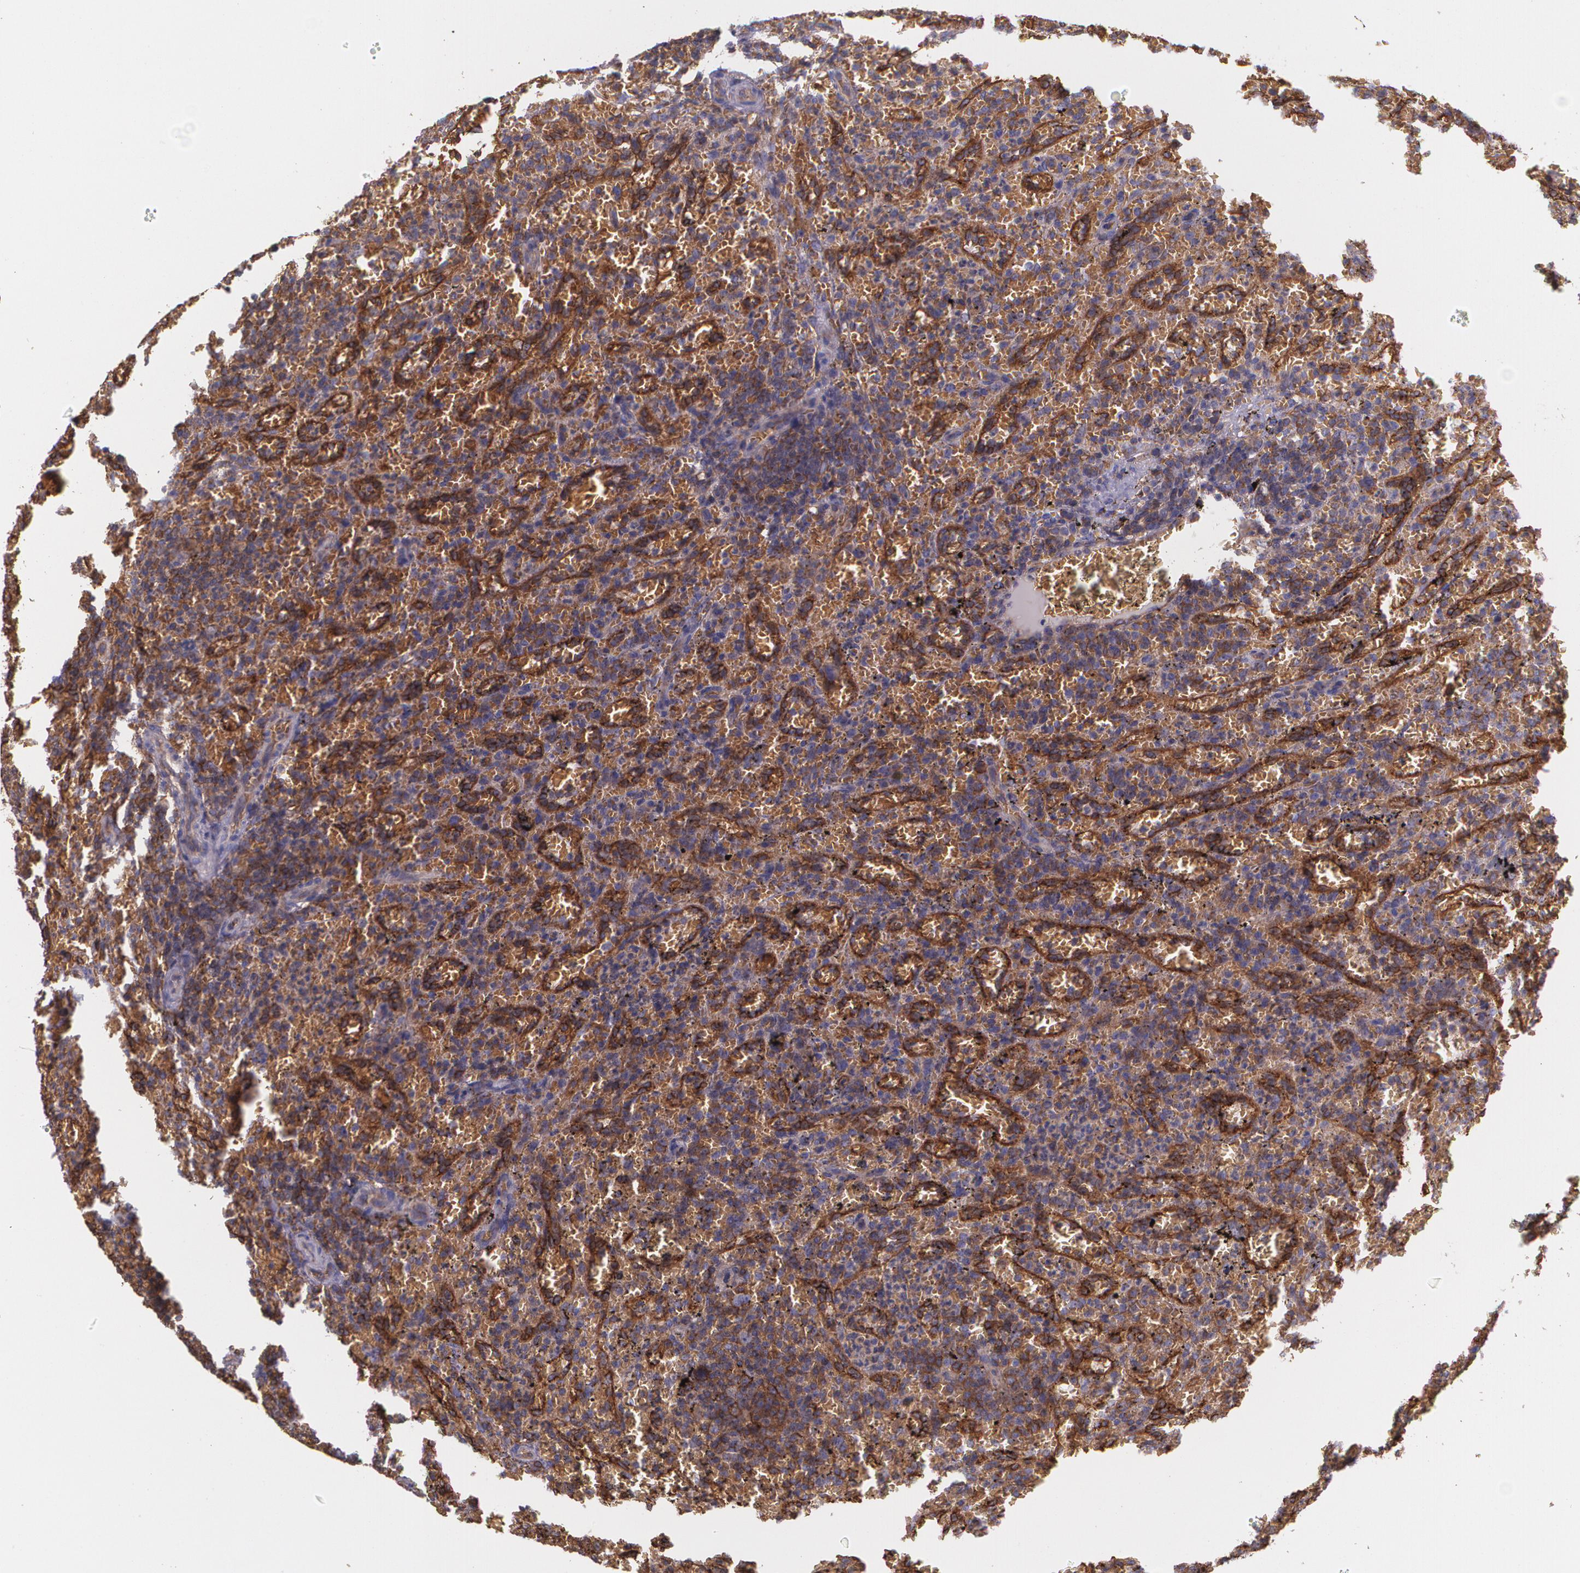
{"staining": {"intensity": "moderate", "quantity": ">75%", "location": "cytoplasmic/membranous"}, "tissue": "lymphoma", "cell_type": "Tumor cells", "image_type": "cancer", "snomed": [{"axis": "morphology", "description": "Malignant lymphoma, non-Hodgkin's type, Low grade"}, {"axis": "topography", "description": "Spleen"}], "caption": "Malignant lymphoma, non-Hodgkin's type (low-grade) was stained to show a protein in brown. There is medium levels of moderate cytoplasmic/membranous expression in about >75% of tumor cells. Using DAB (3,3'-diaminobenzidine) (brown) and hematoxylin (blue) stains, captured at high magnification using brightfield microscopy.", "gene": "B2M", "patient": {"sex": "female", "age": 64}}